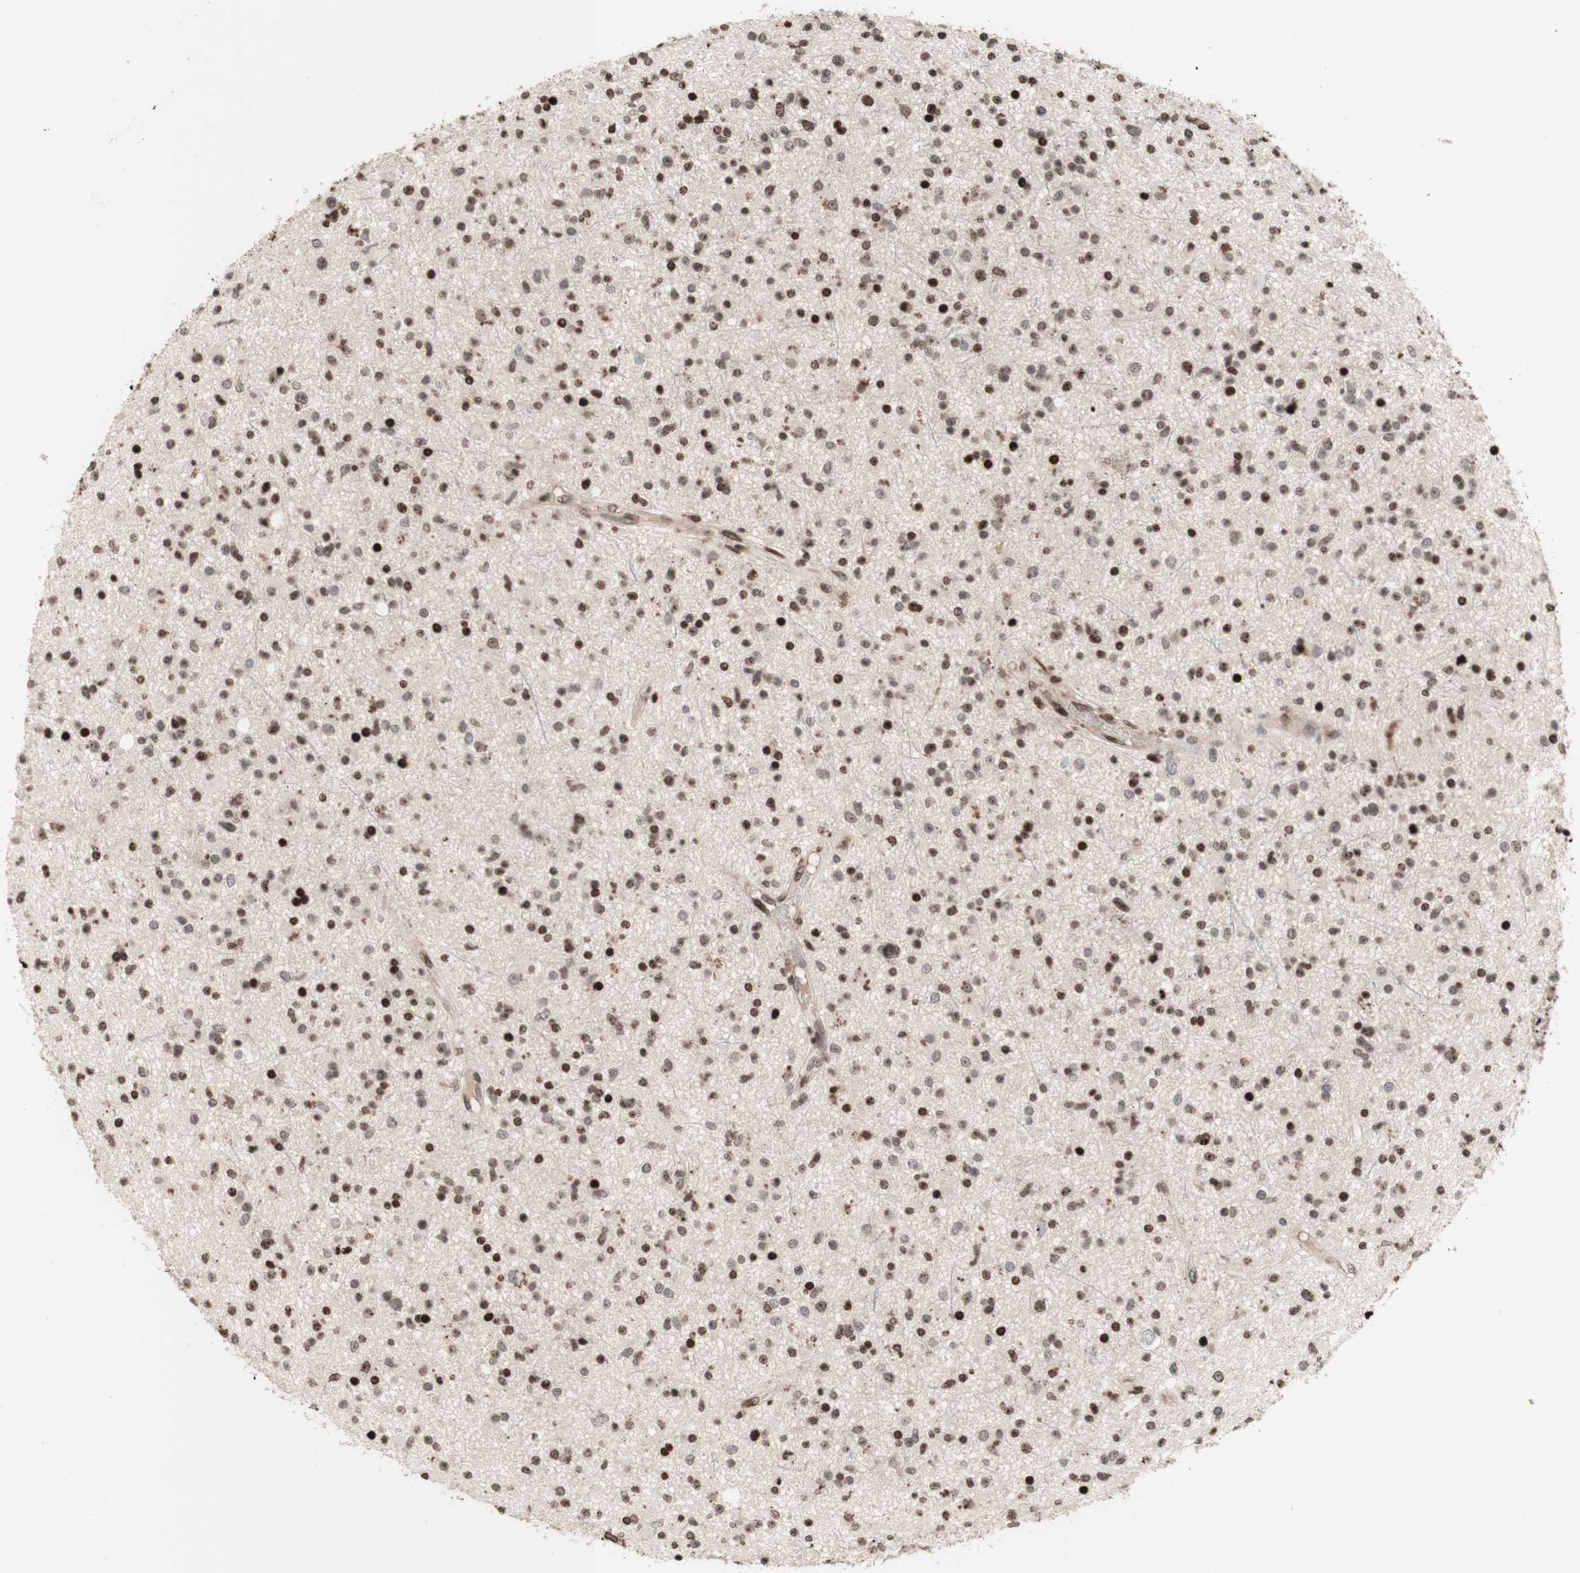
{"staining": {"intensity": "strong", "quantity": "25%-75%", "location": "nuclear"}, "tissue": "glioma", "cell_type": "Tumor cells", "image_type": "cancer", "snomed": [{"axis": "morphology", "description": "Glioma, malignant, High grade"}, {"axis": "topography", "description": "Brain"}], "caption": "Immunohistochemistry (IHC) of human malignant high-grade glioma displays high levels of strong nuclear positivity in approximately 25%-75% of tumor cells.", "gene": "POLA1", "patient": {"sex": "male", "age": 33}}